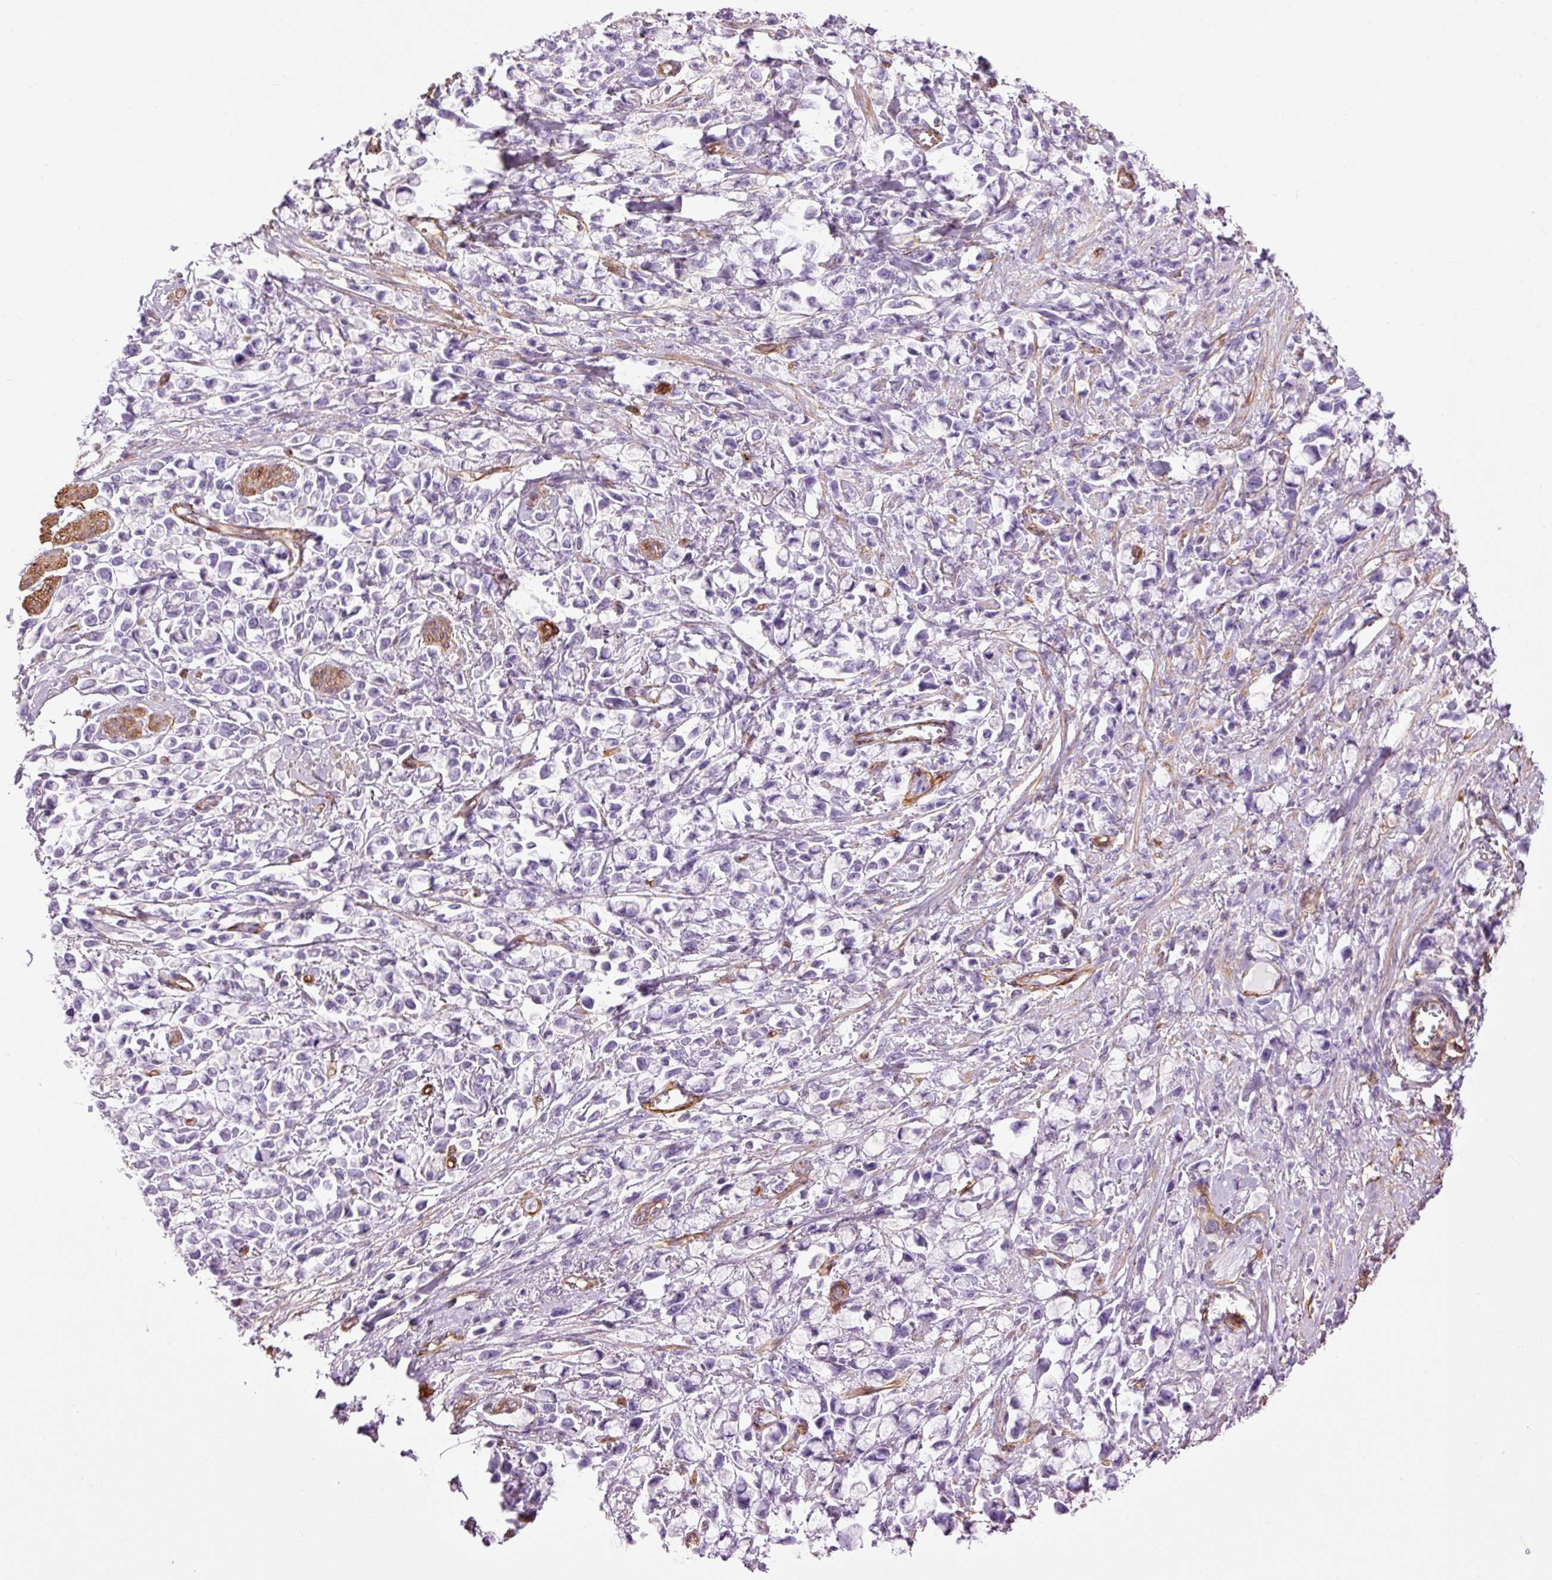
{"staining": {"intensity": "negative", "quantity": "none", "location": "none"}, "tissue": "stomach cancer", "cell_type": "Tumor cells", "image_type": "cancer", "snomed": [{"axis": "morphology", "description": "Adenocarcinoma, NOS"}, {"axis": "topography", "description": "Stomach"}], "caption": "This is an immunohistochemistry image of human stomach cancer (adenocarcinoma). There is no positivity in tumor cells.", "gene": "CAV1", "patient": {"sex": "female", "age": 81}}